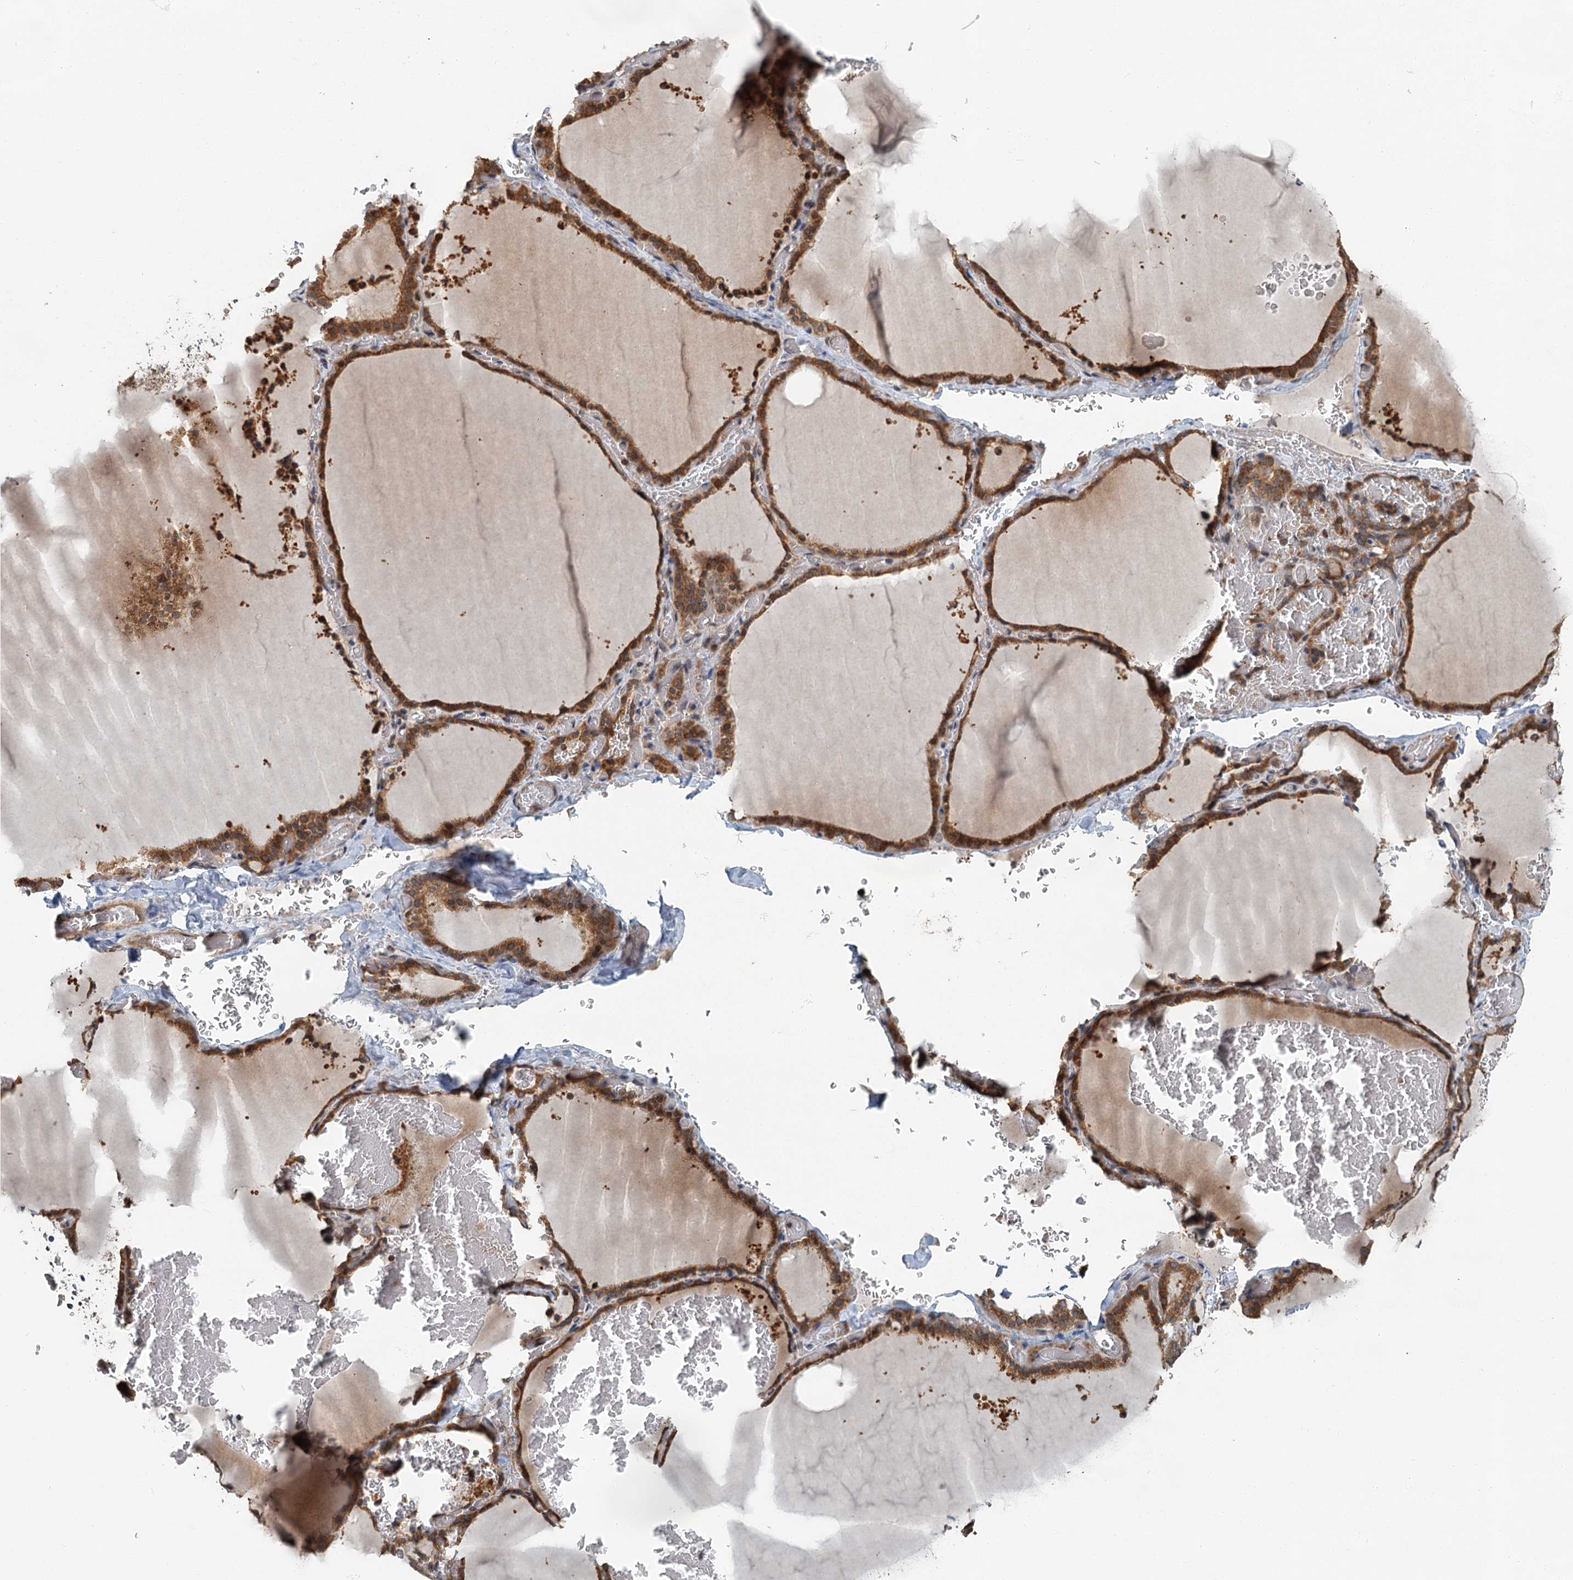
{"staining": {"intensity": "moderate", "quantity": ">75%", "location": "cytoplasmic/membranous"}, "tissue": "thyroid gland", "cell_type": "Glandular cells", "image_type": "normal", "snomed": [{"axis": "morphology", "description": "Normal tissue, NOS"}, {"axis": "topography", "description": "Thyroid gland"}], "caption": "Immunohistochemistry image of normal thyroid gland: human thyroid gland stained using immunohistochemistry (IHC) exhibits medium levels of moderate protein expression localized specifically in the cytoplasmic/membranous of glandular cells, appearing as a cytoplasmic/membranous brown color.", "gene": "ZNF527", "patient": {"sex": "female", "age": 39}}